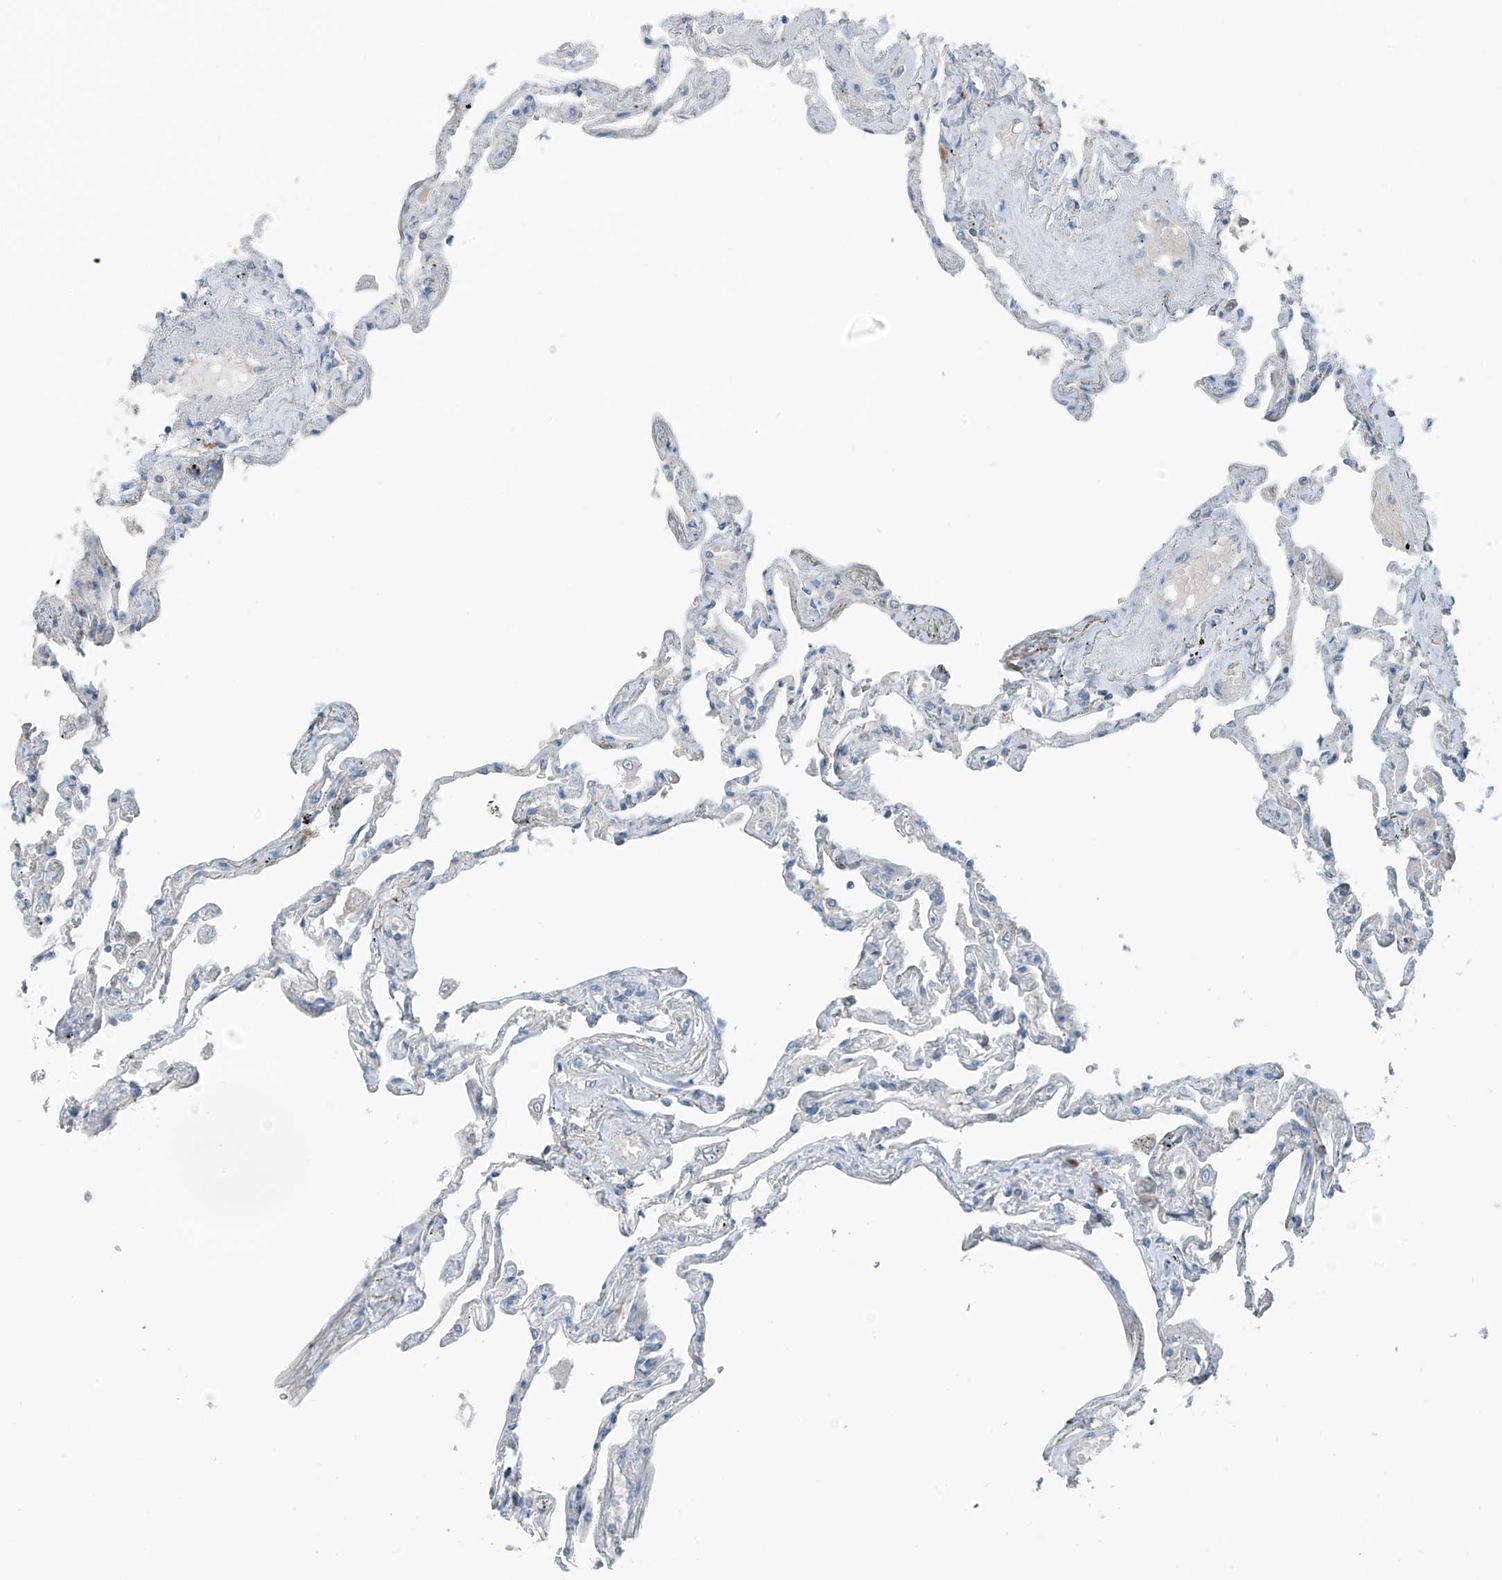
{"staining": {"intensity": "negative", "quantity": "none", "location": "none"}, "tissue": "lung", "cell_type": "Alveolar cells", "image_type": "normal", "snomed": [{"axis": "morphology", "description": "Normal tissue, NOS"}, {"axis": "topography", "description": "Lung"}], "caption": "A high-resolution photomicrograph shows IHC staining of benign lung, which demonstrates no significant staining in alveolar cells. Brightfield microscopy of immunohistochemistry stained with DAB (3,3'-diaminobenzidine) (brown) and hematoxylin (blue), captured at high magnification.", "gene": "SLC12A6", "patient": {"sex": "female", "age": 67}}